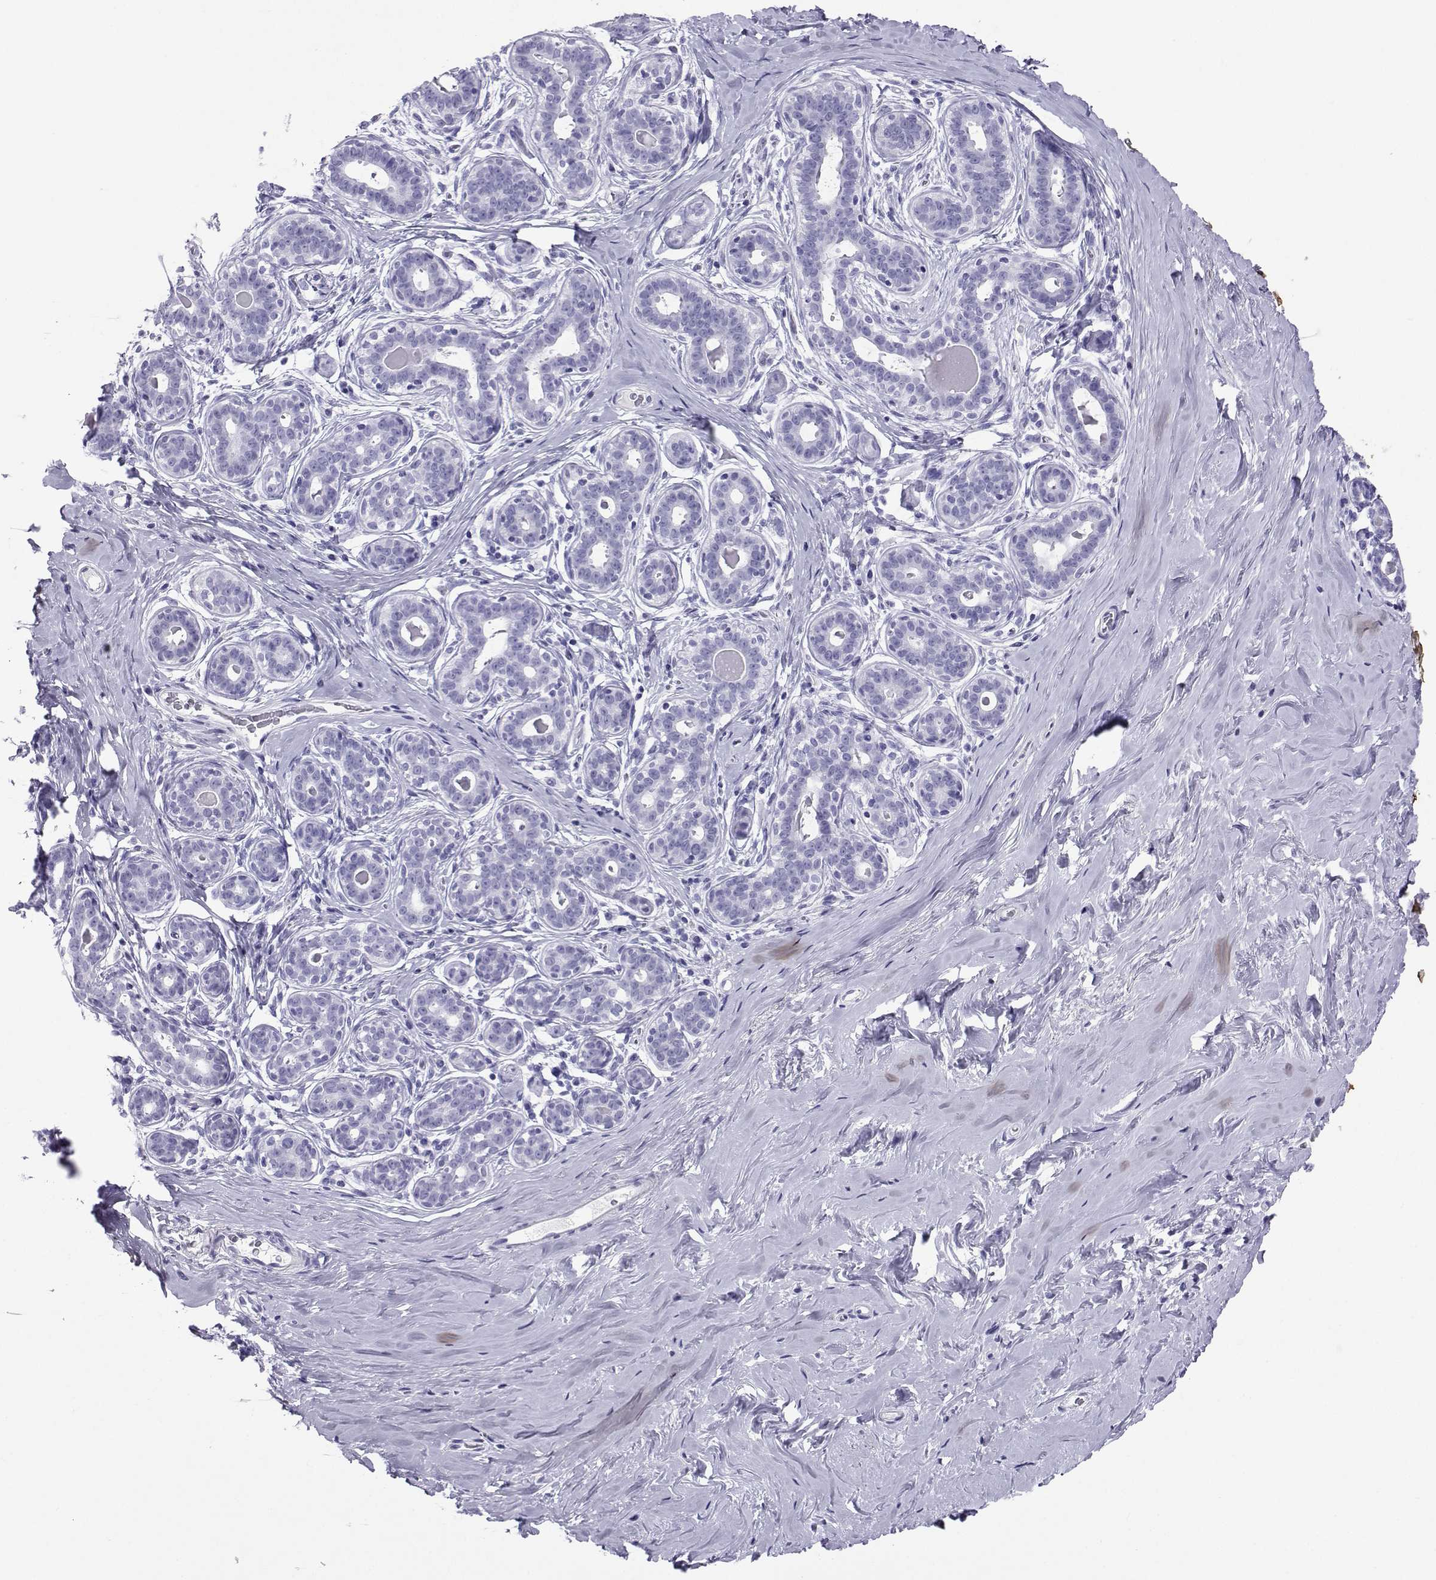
{"staining": {"intensity": "negative", "quantity": "none", "location": "none"}, "tissue": "breast", "cell_type": "Adipocytes", "image_type": "normal", "snomed": [{"axis": "morphology", "description": "Normal tissue, NOS"}, {"axis": "topography", "description": "Skin"}, {"axis": "topography", "description": "Breast"}], "caption": "Immunohistochemistry image of benign human breast stained for a protein (brown), which exhibits no expression in adipocytes.", "gene": "LORICRIN", "patient": {"sex": "female", "age": 43}}